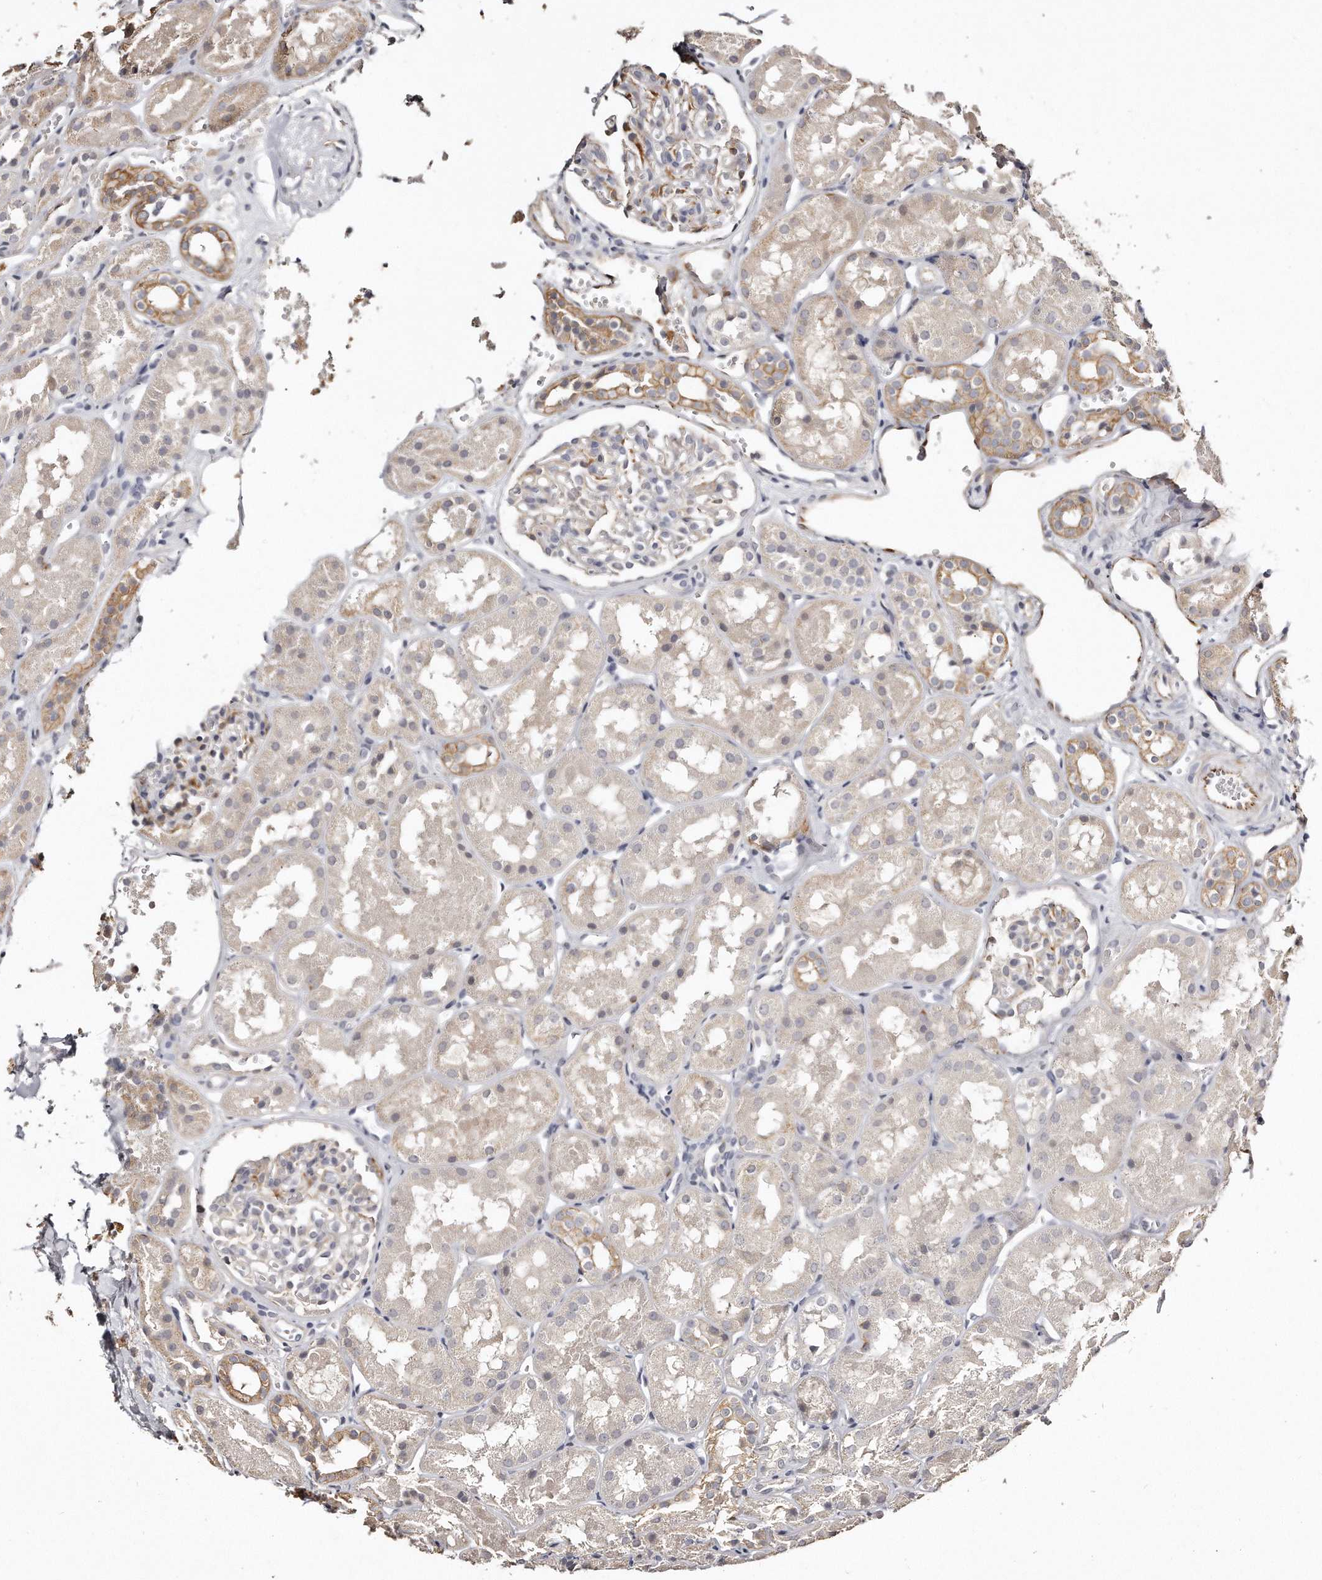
{"staining": {"intensity": "negative", "quantity": "none", "location": "none"}, "tissue": "kidney", "cell_type": "Cells in glomeruli", "image_type": "normal", "snomed": [{"axis": "morphology", "description": "Normal tissue, NOS"}, {"axis": "topography", "description": "Kidney"}], "caption": "Protein analysis of unremarkable kidney displays no significant positivity in cells in glomeruli. Nuclei are stained in blue.", "gene": "ZYG11A", "patient": {"sex": "male", "age": 16}}